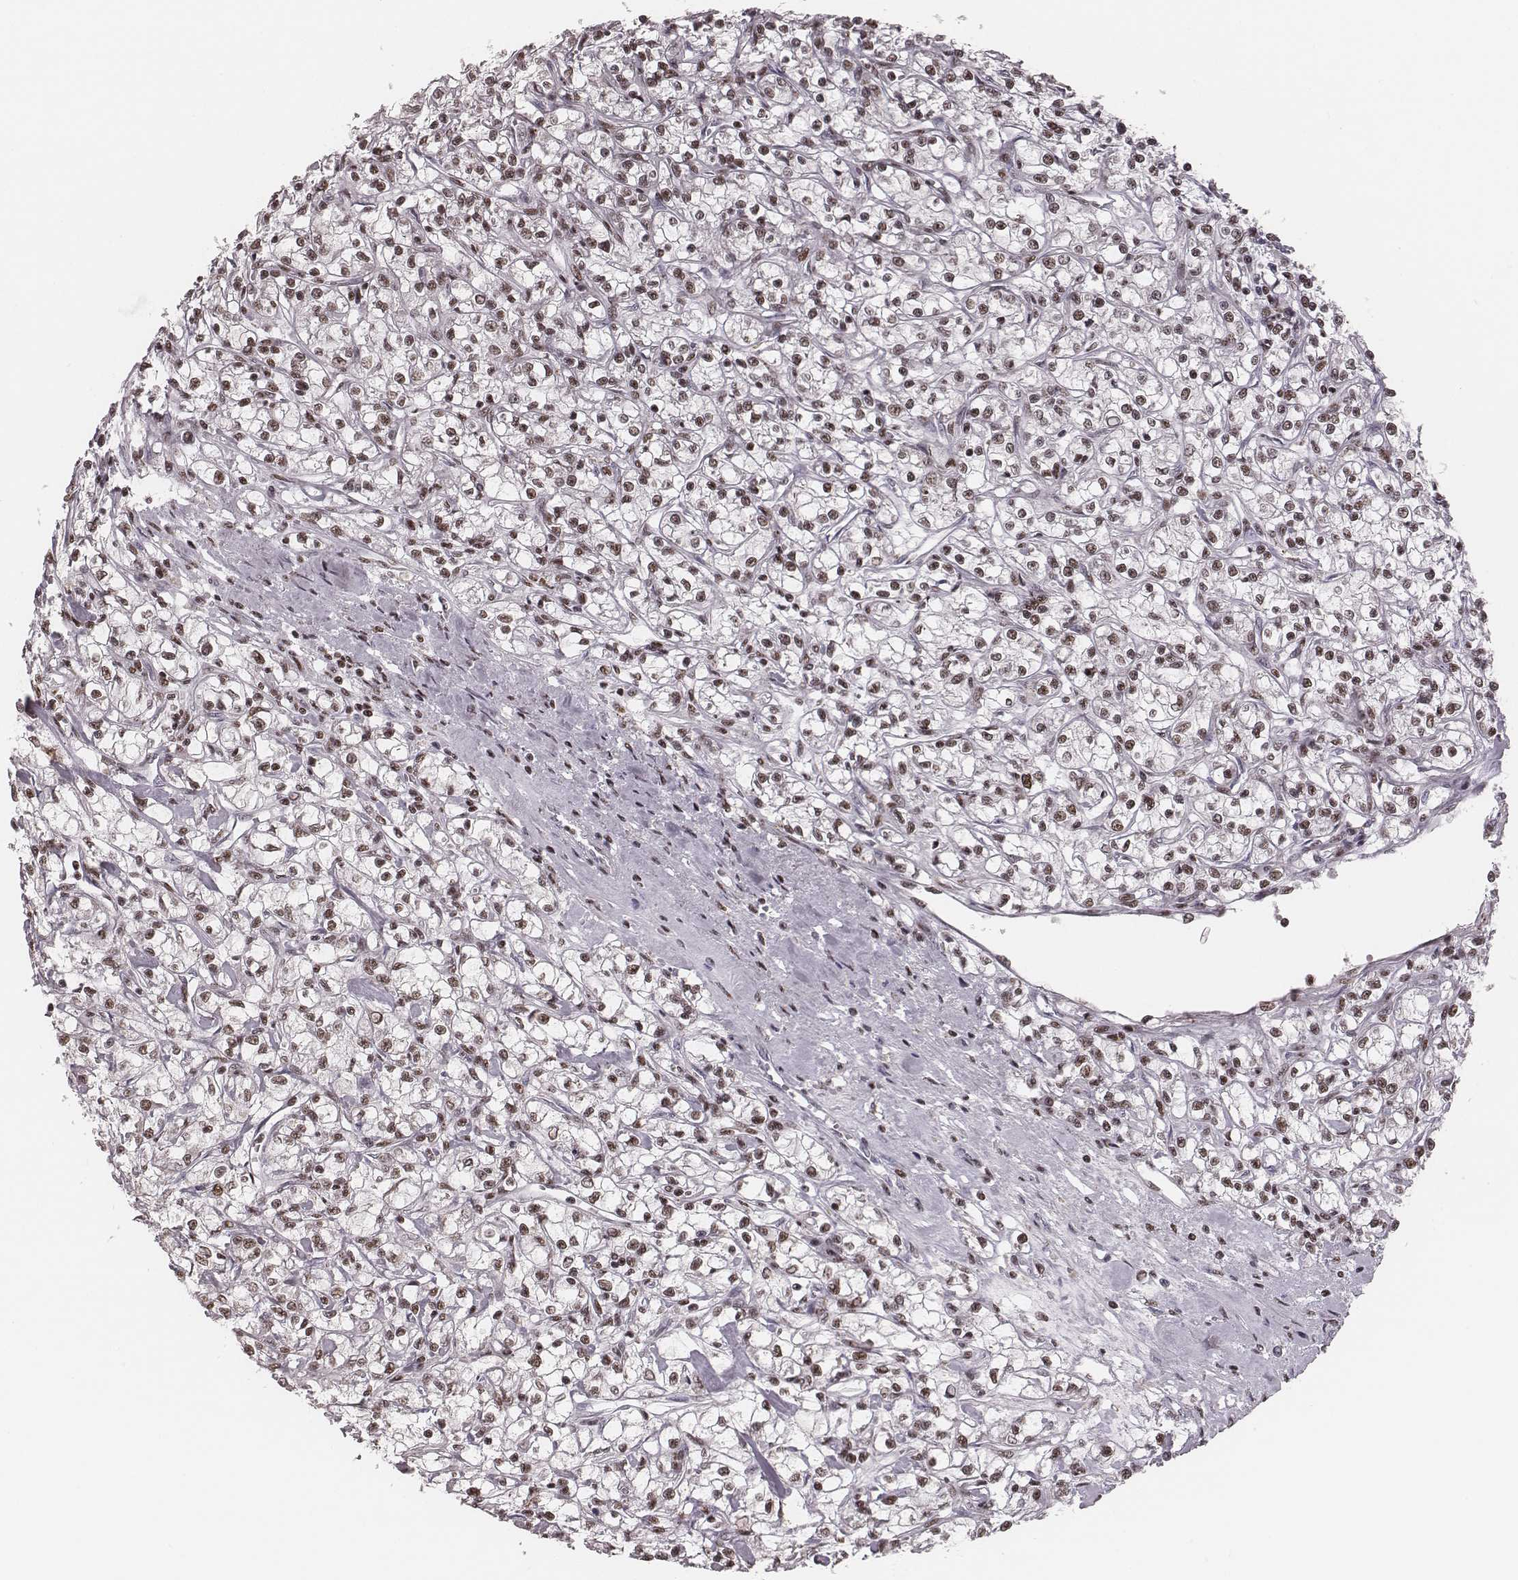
{"staining": {"intensity": "moderate", "quantity": ">75%", "location": "nuclear"}, "tissue": "renal cancer", "cell_type": "Tumor cells", "image_type": "cancer", "snomed": [{"axis": "morphology", "description": "Adenocarcinoma, NOS"}, {"axis": "topography", "description": "Kidney"}], "caption": "Immunohistochemistry of human renal cancer reveals medium levels of moderate nuclear positivity in approximately >75% of tumor cells. The protein of interest is shown in brown color, while the nuclei are stained blue.", "gene": "LUC7L", "patient": {"sex": "female", "age": 59}}